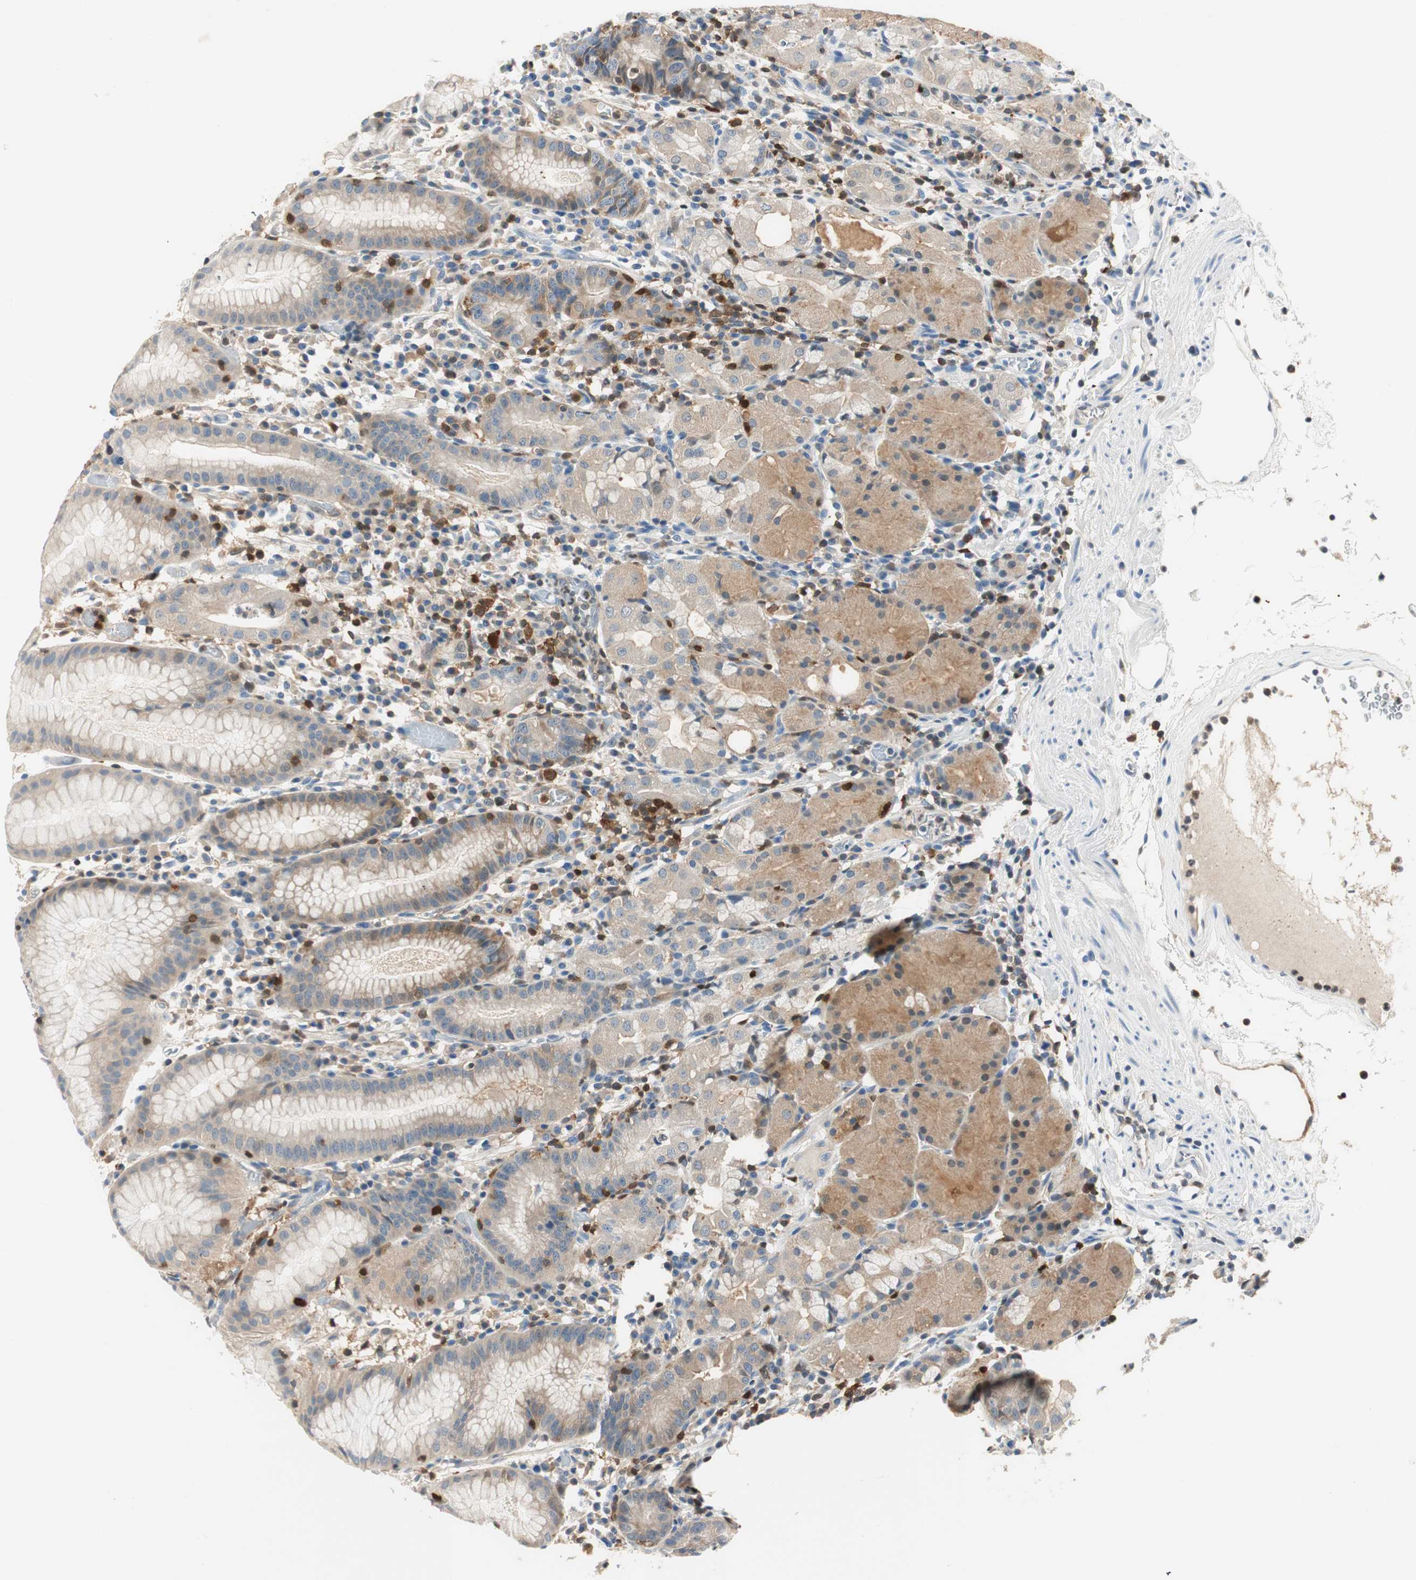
{"staining": {"intensity": "moderate", "quantity": "<25%", "location": "cytoplasmic/membranous"}, "tissue": "stomach", "cell_type": "Glandular cells", "image_type": "normal", "snomed": [{"axis": "morphology", "description": "Normal tissue, NOS"}, {"axis": "topography", "description": "Stomach"}, {"axis": "topography", "description": "Stomach, lower"}], "caption": "Stomach stained with a brown dye exhibits moderate cytoplasmic/membranous positive positivity in approximately <25% of glandular cells.", "gene": "COTL1", "patient": {"sex": "female", "age": 75}}